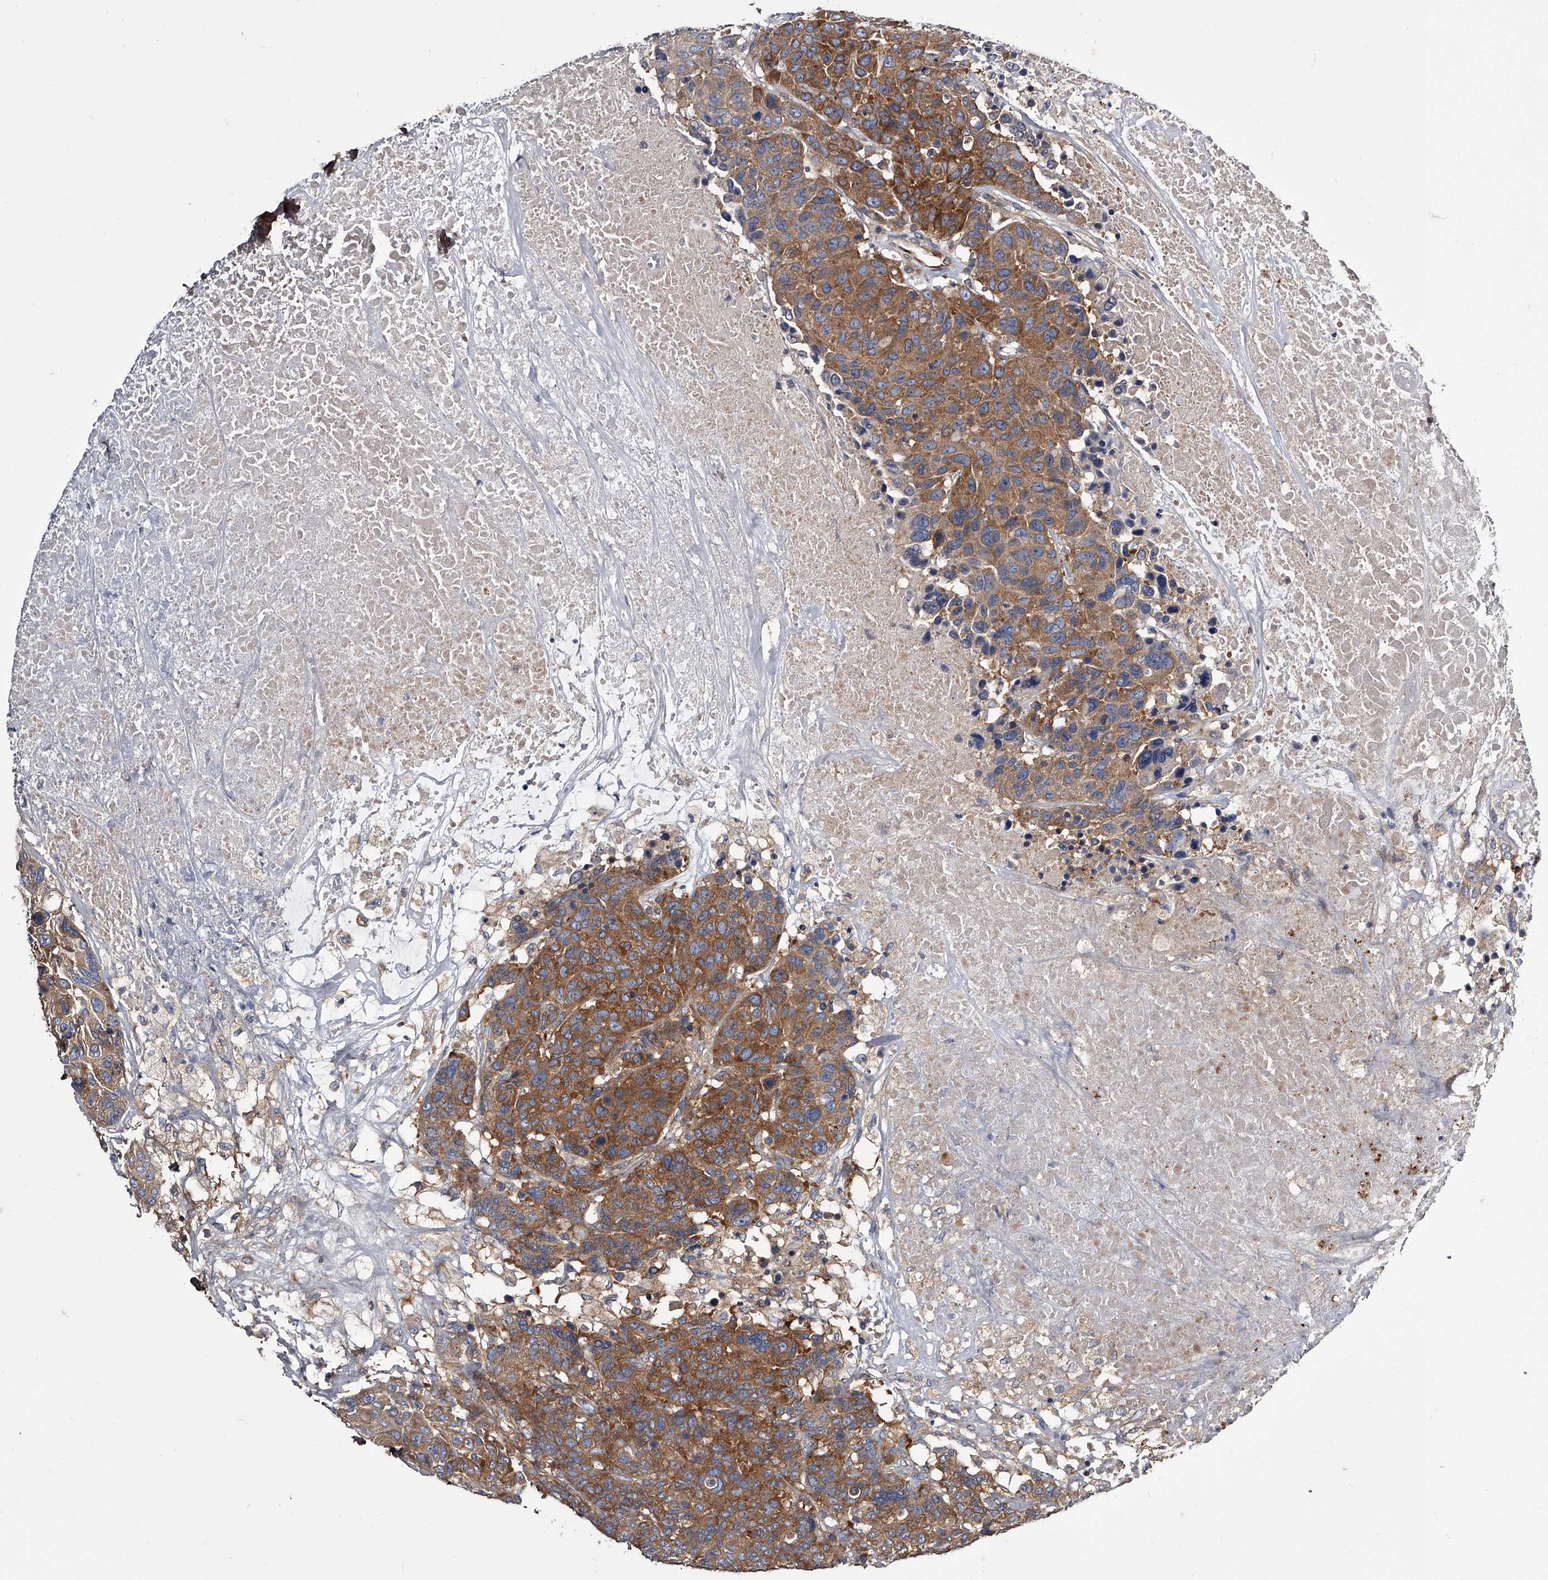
{"staining": {"intensity": "weak", "quantity": ">75%", "location": "cytoplasmic/membranous"}, "tissue": "breast cancer", "cell_type": "Tumor cells", "image_type": "cancer", "snomed": [{"axis": "morphology", "description": "Duct carcinoma"}, {"axis": "topography", "description": "Breast"}], "caption": "Immunohistochemistry (IHC) image of intraductal carcinoma (breast) stained for a protein (brown), which reveals low levels of weak cytoplasmic/membranous positivity in approximately >75% of tumor cells.", "gene": "GAPVD1", "patient": {"sex": "female", "age": 37}}